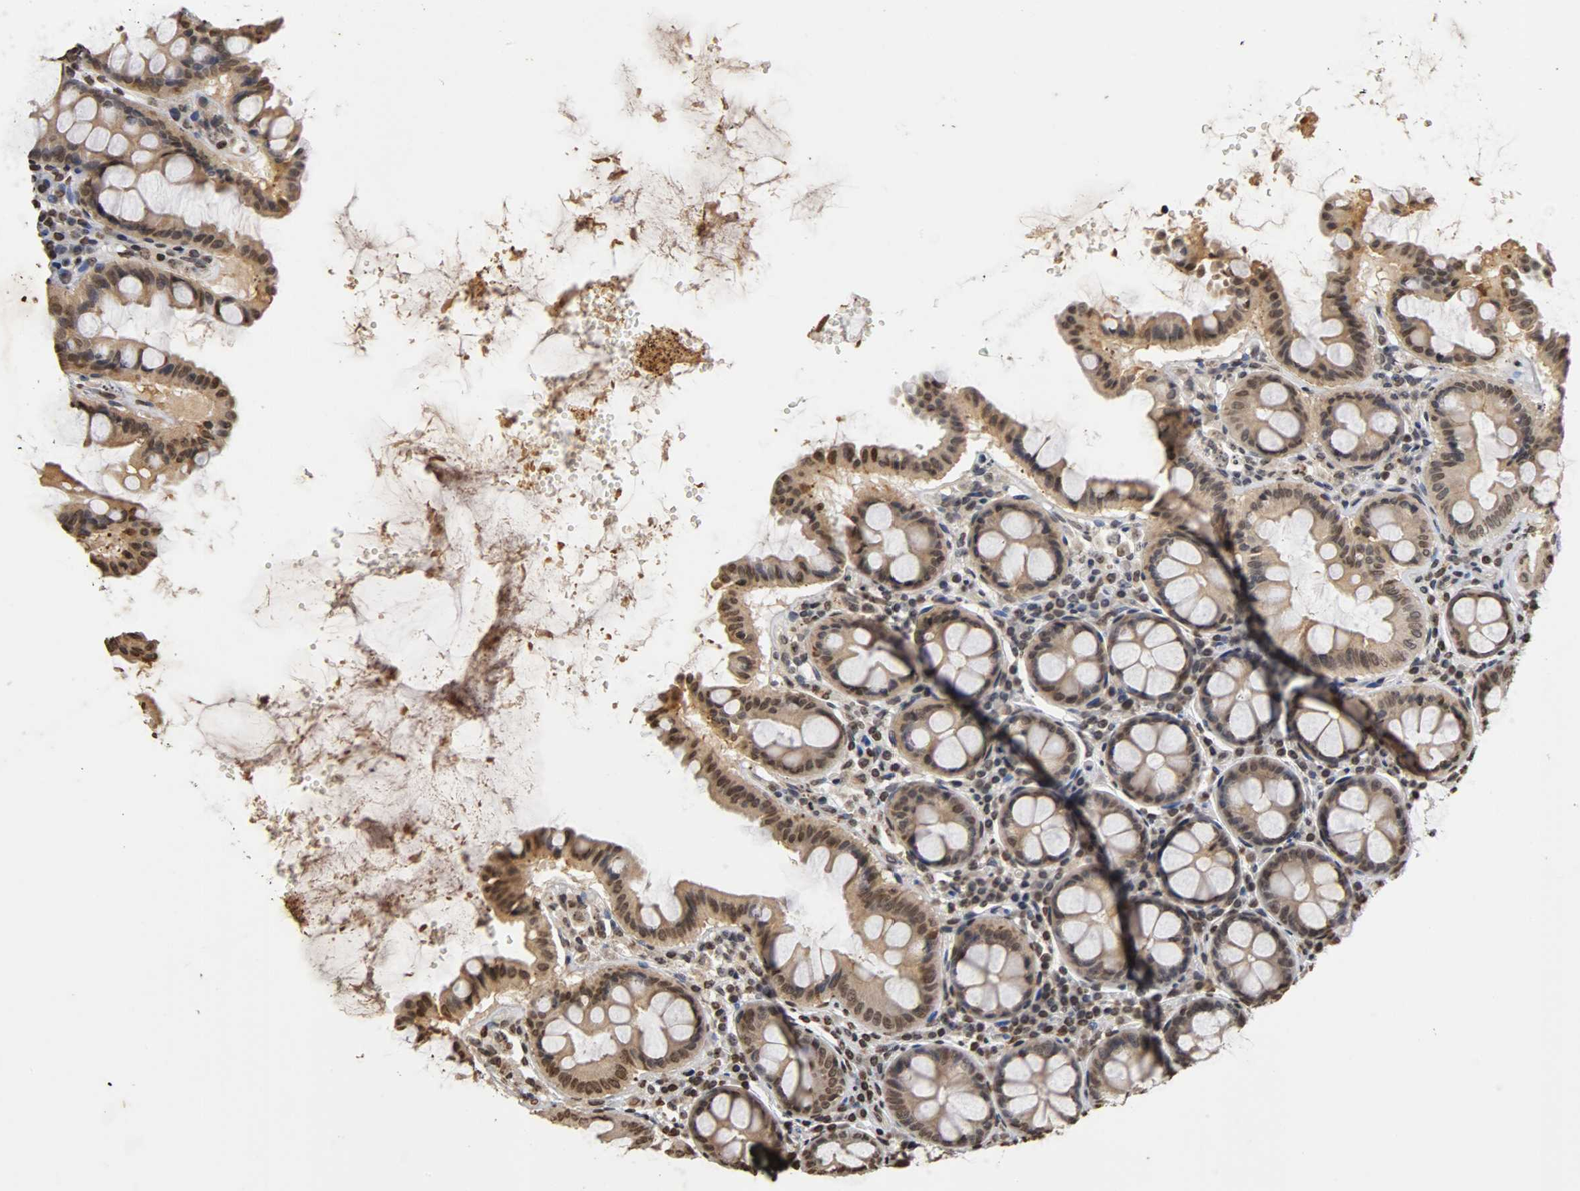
{"staining": {"intensity": "weak", "quantity": "25%-75%", "location": "cytoplasmic/membranous,nuclear"}, "tissue": "colon", "cell_type": "Endothelial cells", "image_type": "normal", "snomed": [{"axis": "morphology", "description": "Normal tissue, NOS"}, {"axis": "topography", "description": "Colon"}], "caption": "Approximately 25%-75% of endothelial cells in normal colon demonstrate weak cytoplasmic/membranous,nuclear protein expression as visualized by brown immunohistochemical staining.", "gene": "ERCC2", "patient": {"sex": "female", "age": 61}}